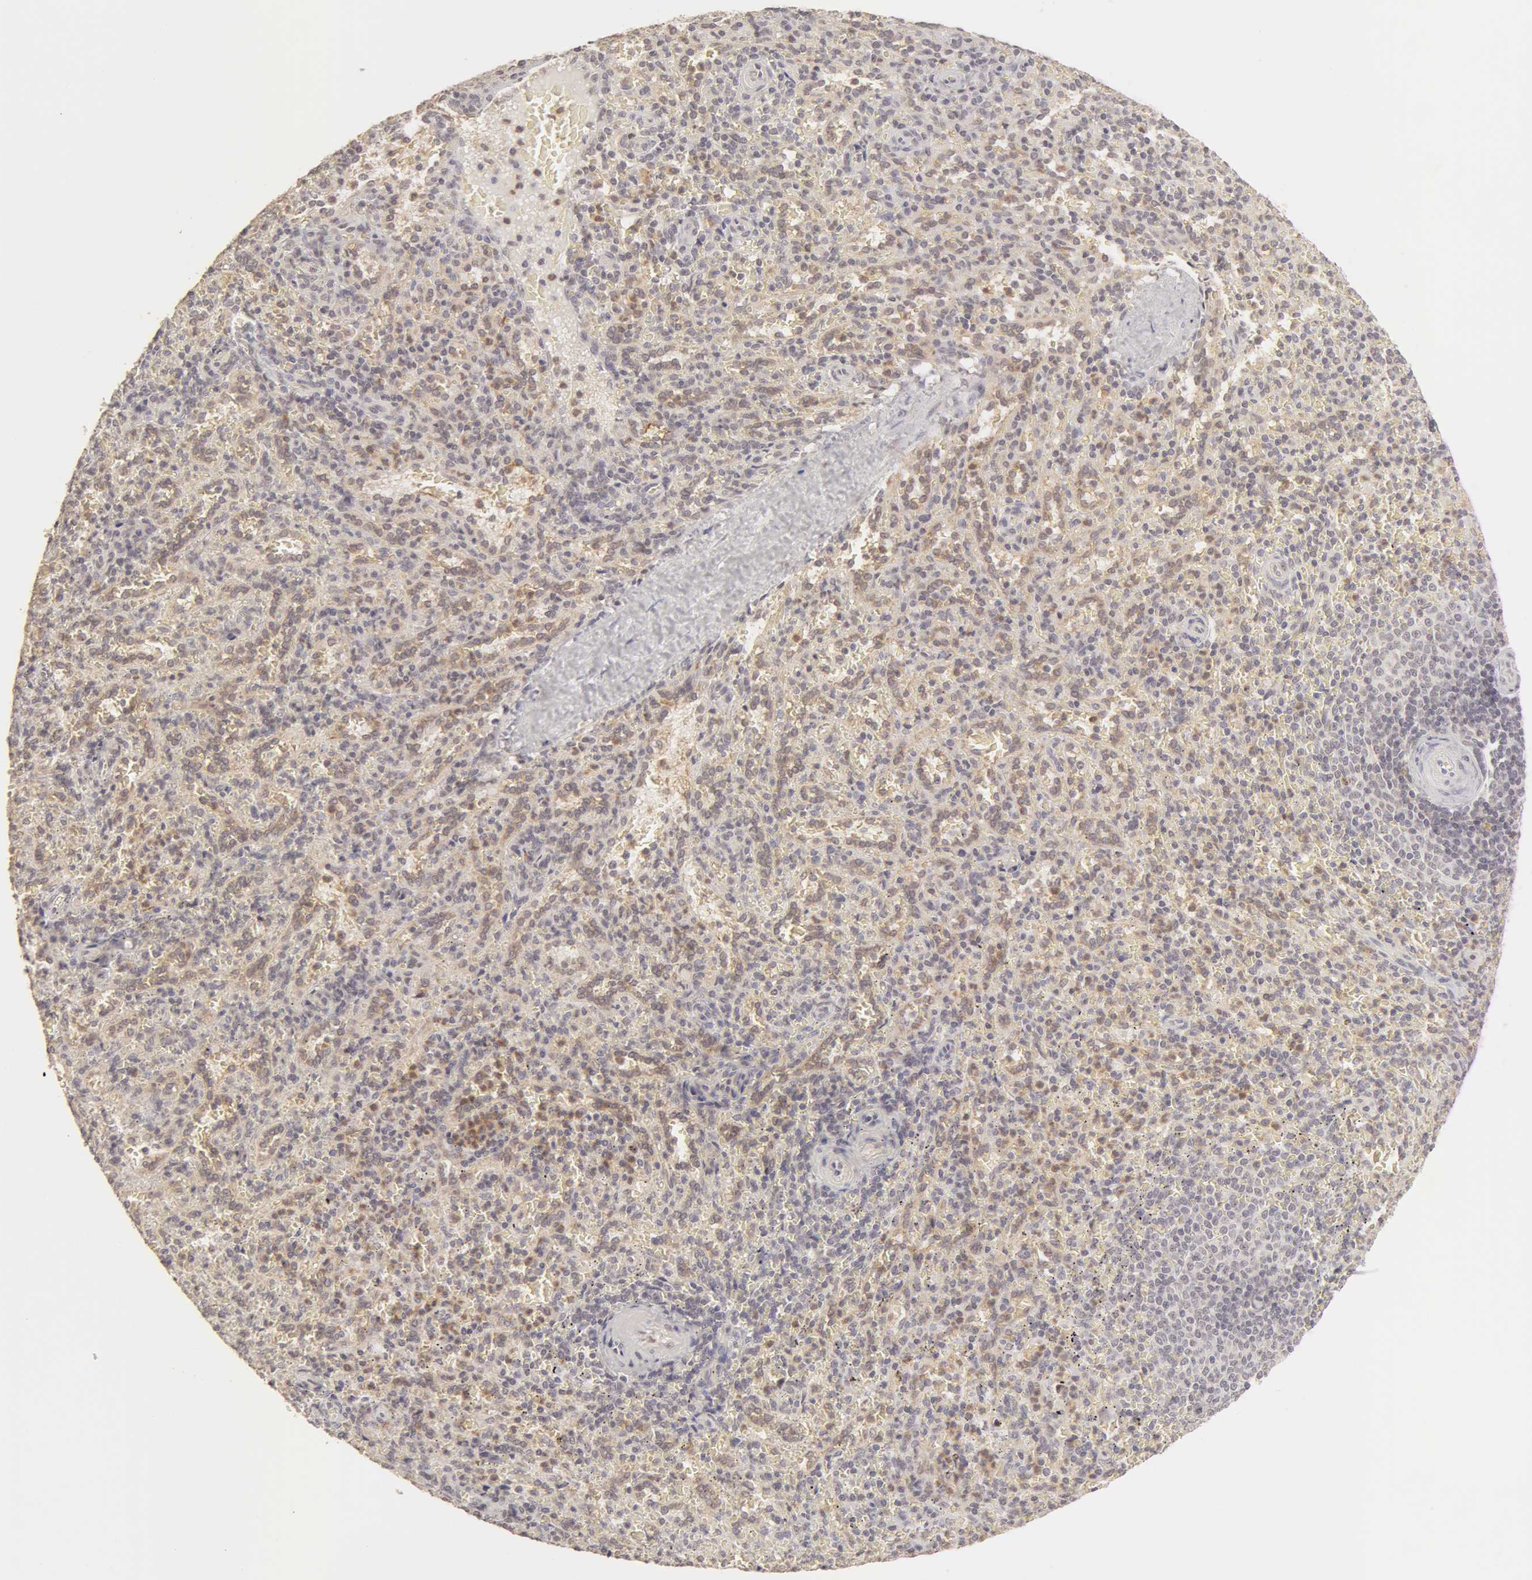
{"staining": {"intensity": "negative", "quantity": "none", "location": "none"}, "tissue": "spleen", "cell_type": "Cells in red pulp", "image_type": "normal", "snomed": [{"axis": "morphology", "description": "Normal tissue, NOS"}, {"axis": "topography", "description": "Spleen"}], "caption": "This is a photomicrograph of IHC staining of normal spleen, which shows no staining in cells in red pulp.", "gene": "ADAM10", "patient": {"sex": "female", "age": 21}}